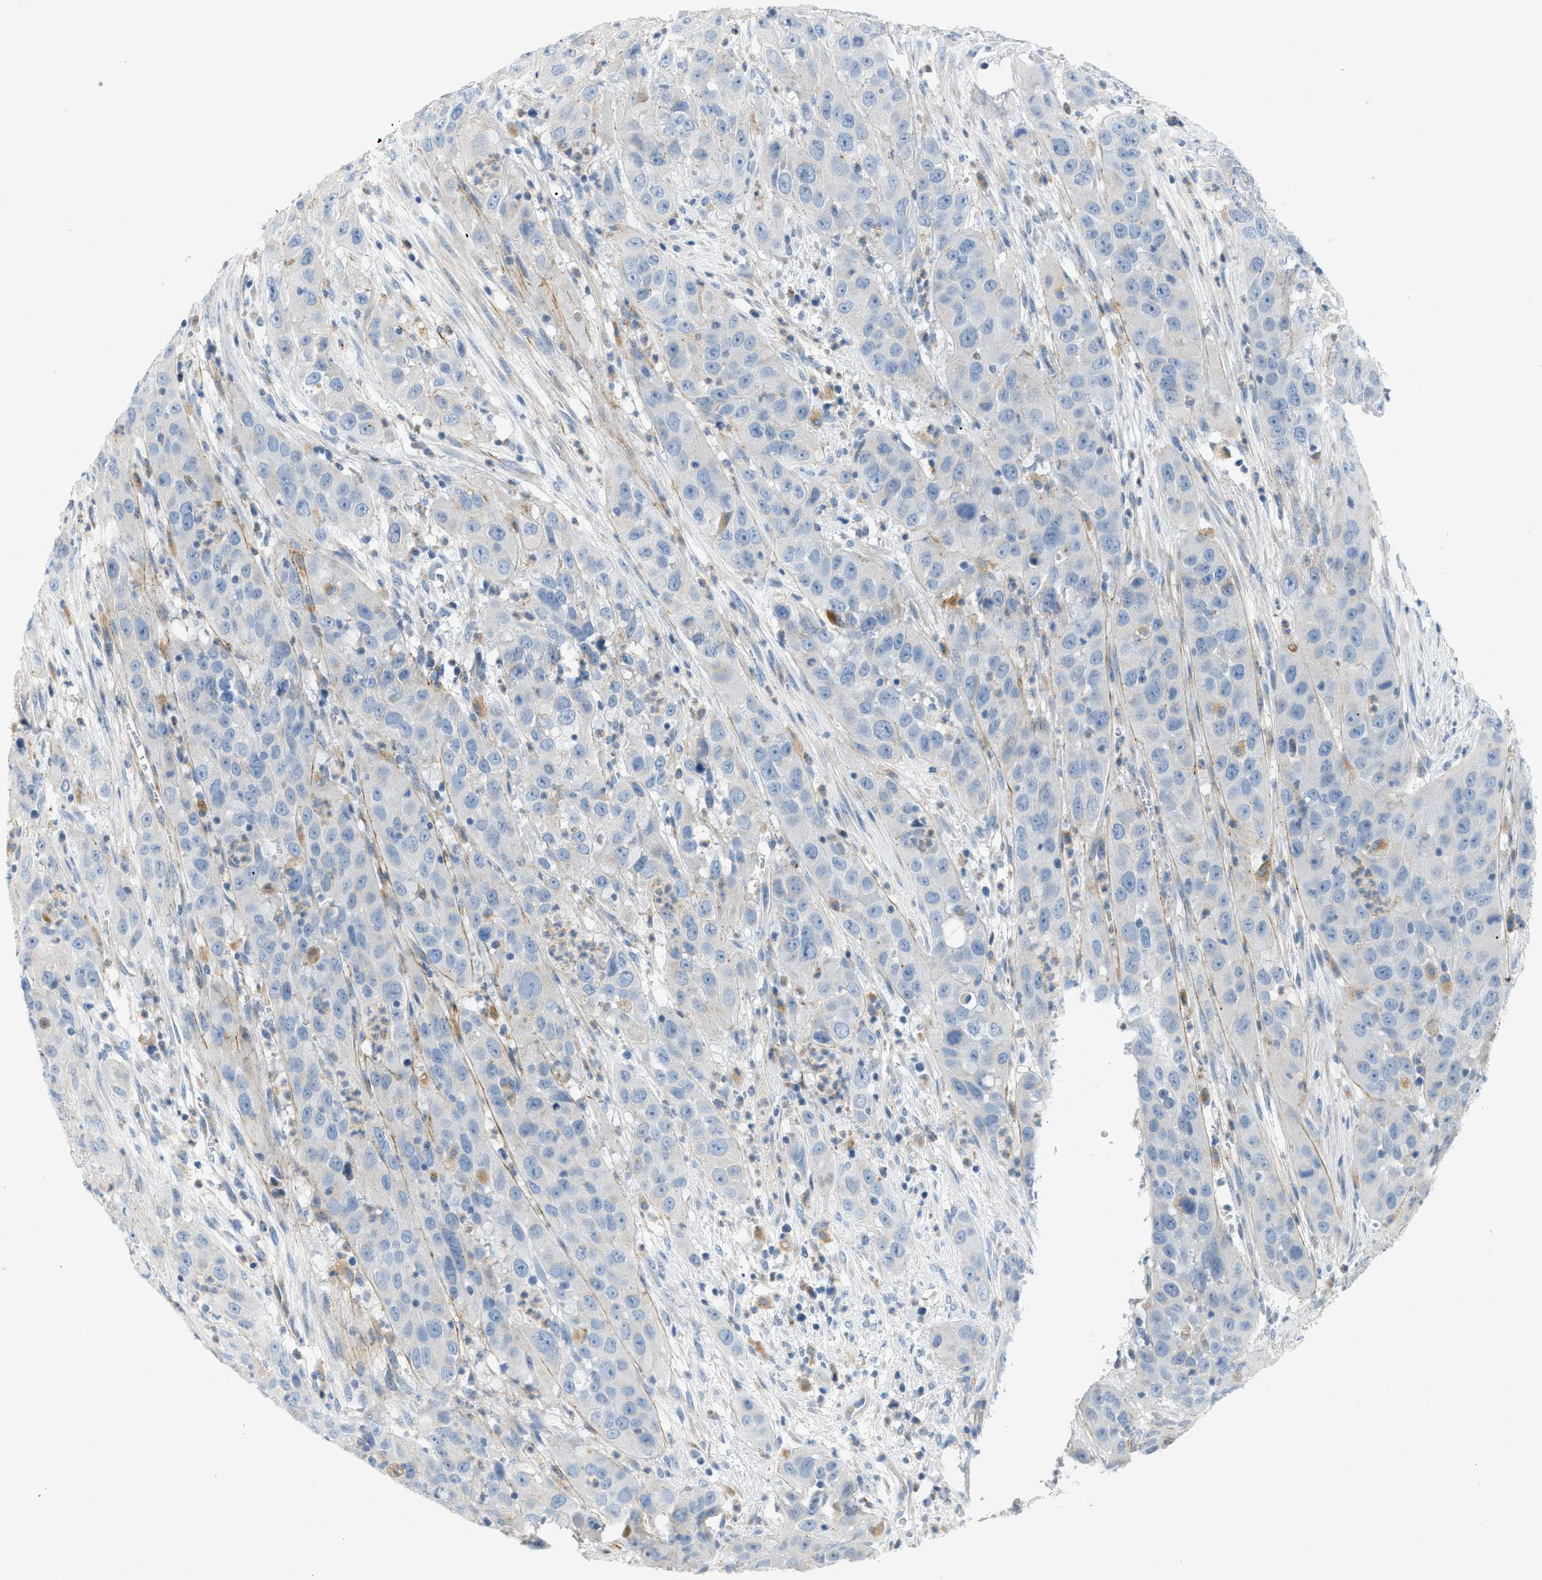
{"staining": {"intensity": "negative", "quantity": "none", "location": "none"}, "tissue": "cervical cancer", "cell_type": "Tumor cells", "image_type": "cancer", "snomed": [{"axis": "morphology", "description": "Squamous cell carcinoma, NOS"}, {"axis": "topography", "description": "Cervix"}], "caption": "Human cervical cancer stained for a protein using immunohistochemistry (IHC) exhibits no staining in tumor cells.", "gene": "LMBRD1", "patient": {"sex": "female", "age": 32}}